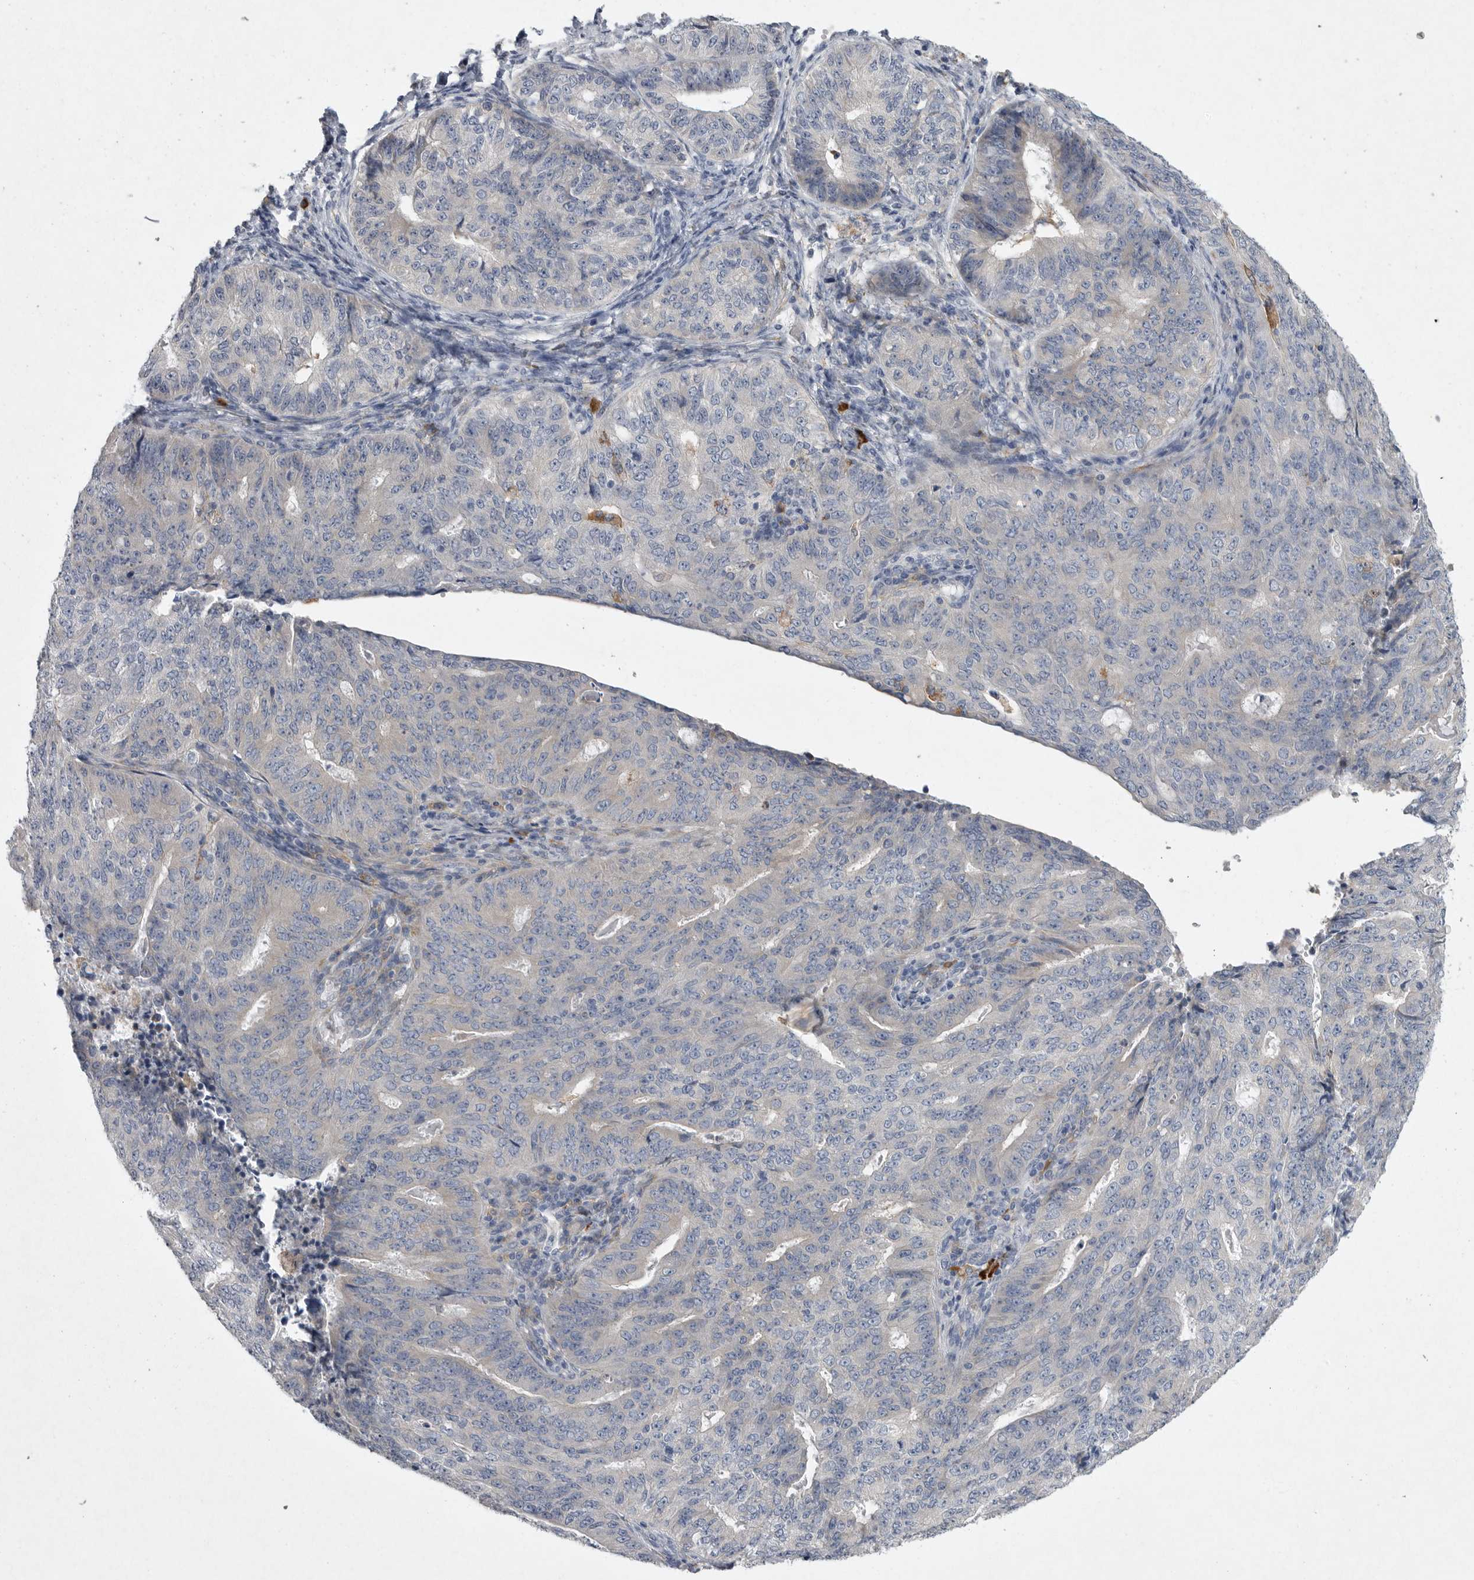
{"staining": {"intensity": "negative", "quantity": "none", "location": "none"}, "tissue": "endometrial cancer", "cell_type": "Tumor cells", "image_type": "cancer", "snomed": [{"axis": "morphology", "description": "Adenocarcinoma, NOS"}, {"axis": "topography", "description": "Endometrium"}], "caption": "Image shows no protein positivity in tumor cells of adenocarcinoma (endometrial) tissue.", "gene": "EDEM3", "patient": {"sex": "female", "age": 32}}